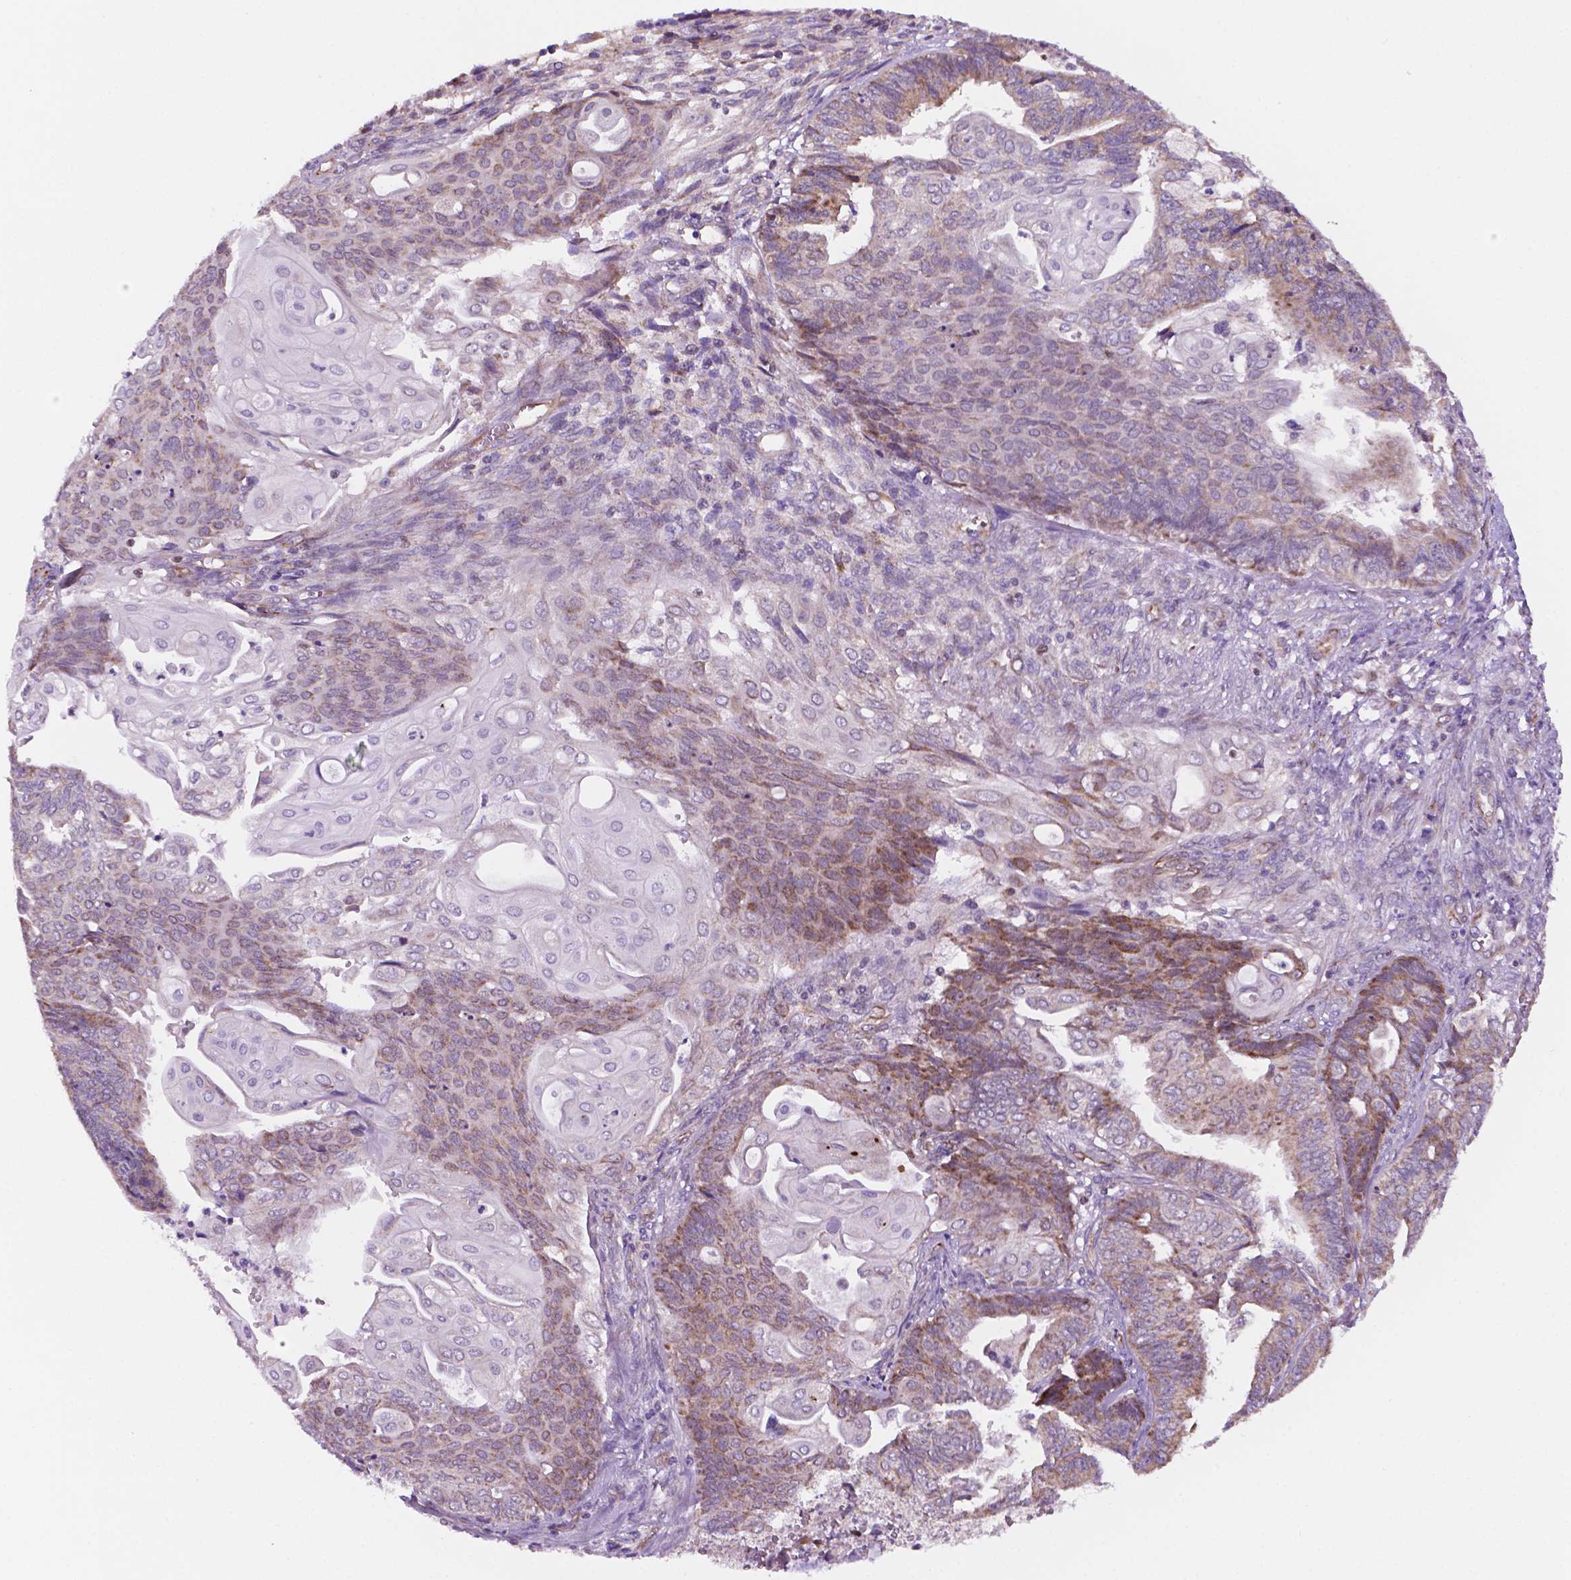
{"staining": {"intensity": "moderate", "quantity": "25%-75%", "location": "cytoplasmic/membranous"}, "tissue": "endometrial cancer", "cell_type": "Tumor cells", "image_type": "cancer", "snomed": [{"axis": "morphology", "description": "Adenocarcinoma, NOS"}, {"axis": "topography", "description": "Endometrium"}], "caption": "A brown stain labels moderate cytoplasmic/membranous staining of a protein in human adenocarcinoma (endometrial) tumor cells. (DAB = brown stain, brightfield microscopy at high magnification).", "gene": "GEMIN4", "patient": {"sex": "female", "age": 73}}